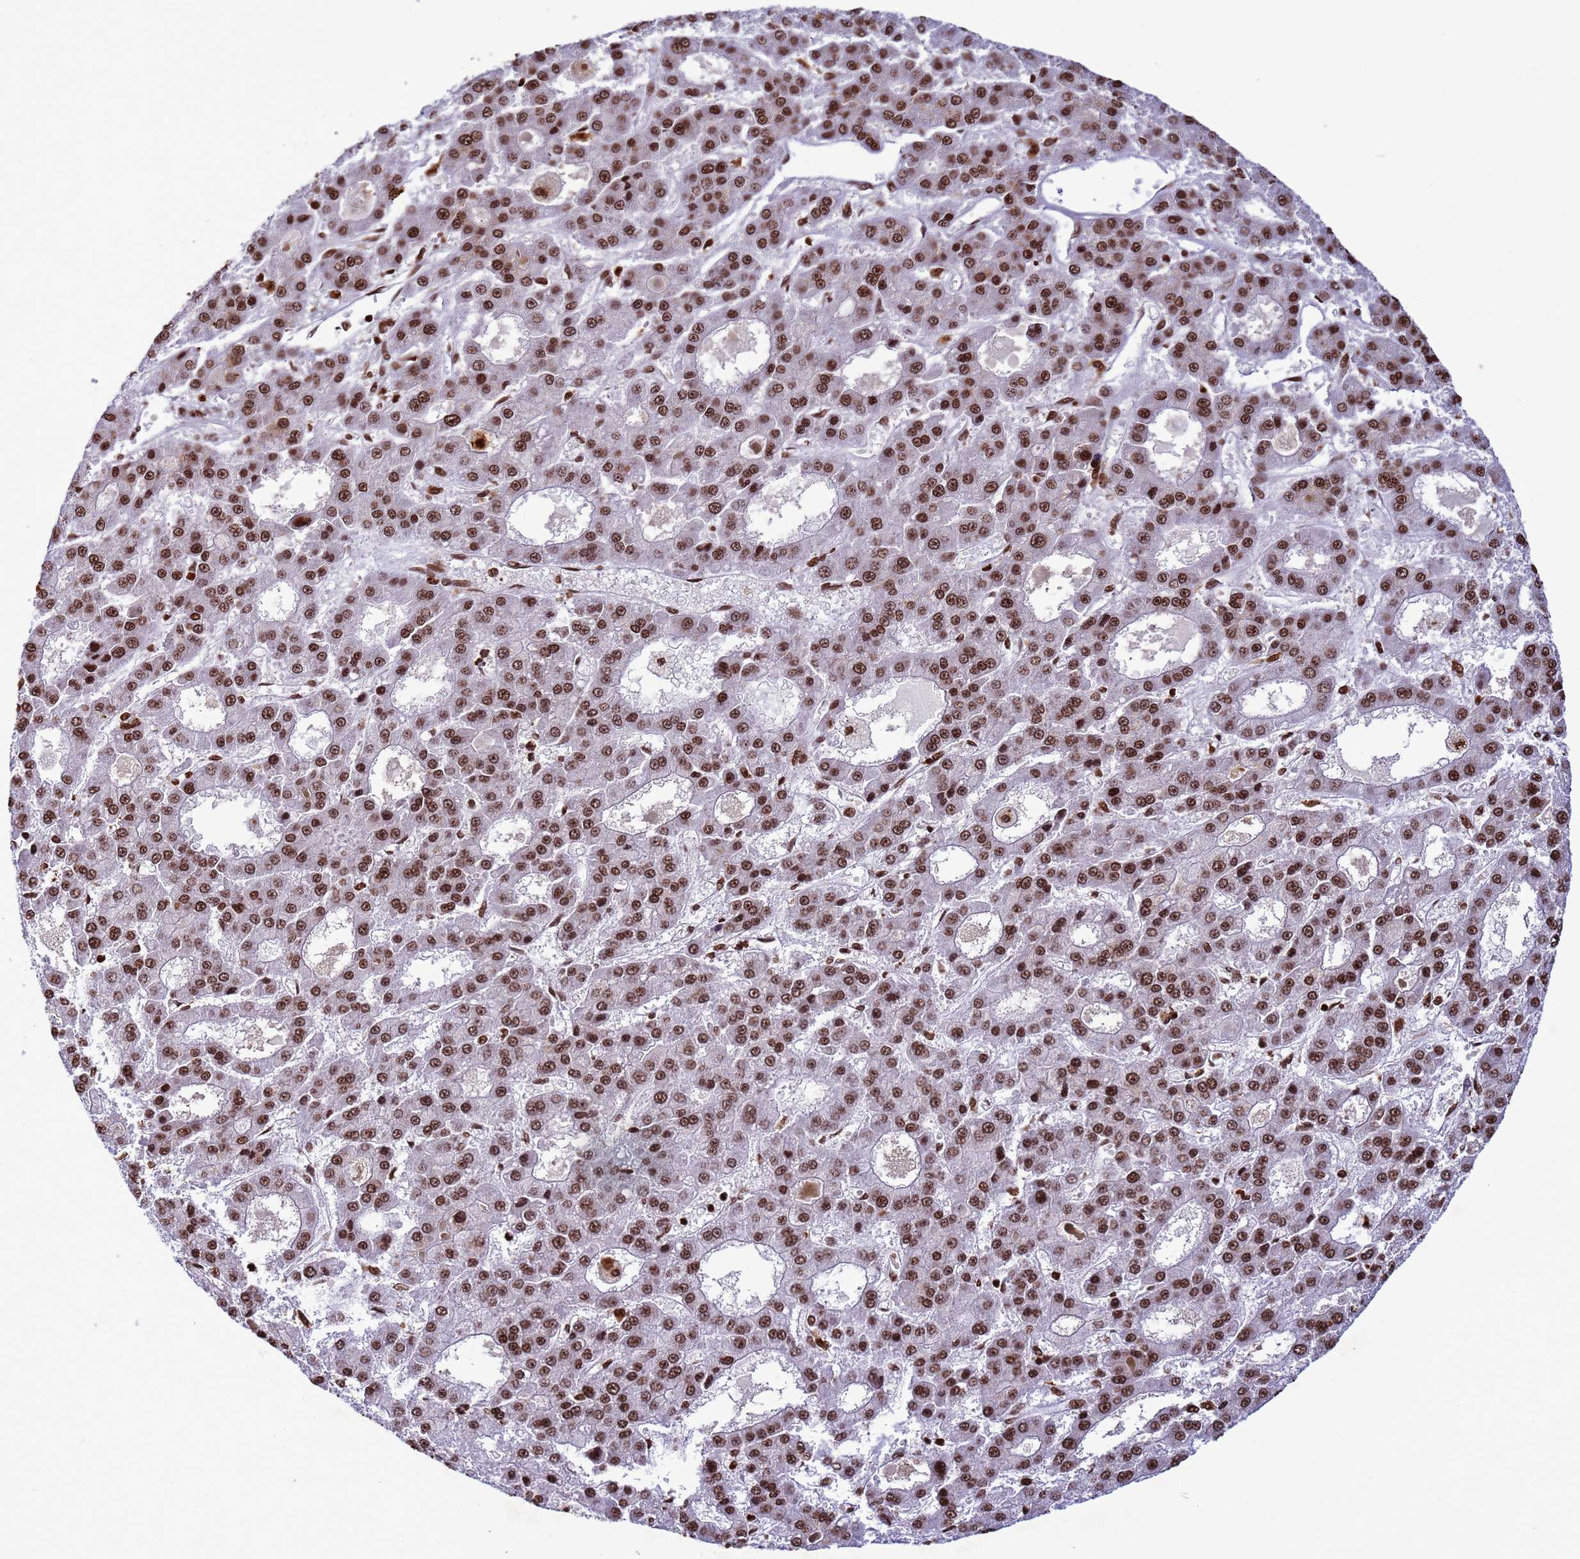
{"staining": {"intensity": "strong", "quantity": ">75%", "location": "nuclear"}, "tissue": "liver cancer", "cell_type": "Tumor cells", "image_type": "cancer", "snomed": [{"axis": "morphology", "description": "Carcinoma, Hepatocellular, NOS"}, {"axis": "topography", "description": "Liver"}], "caption": "Strong nuclear protein expression is present in about >75% of tumor cells in liver cancer (hepatocellular carcinoma).", "gene": "H3-3B", "patient": {"sex": "male", "age": 70}}